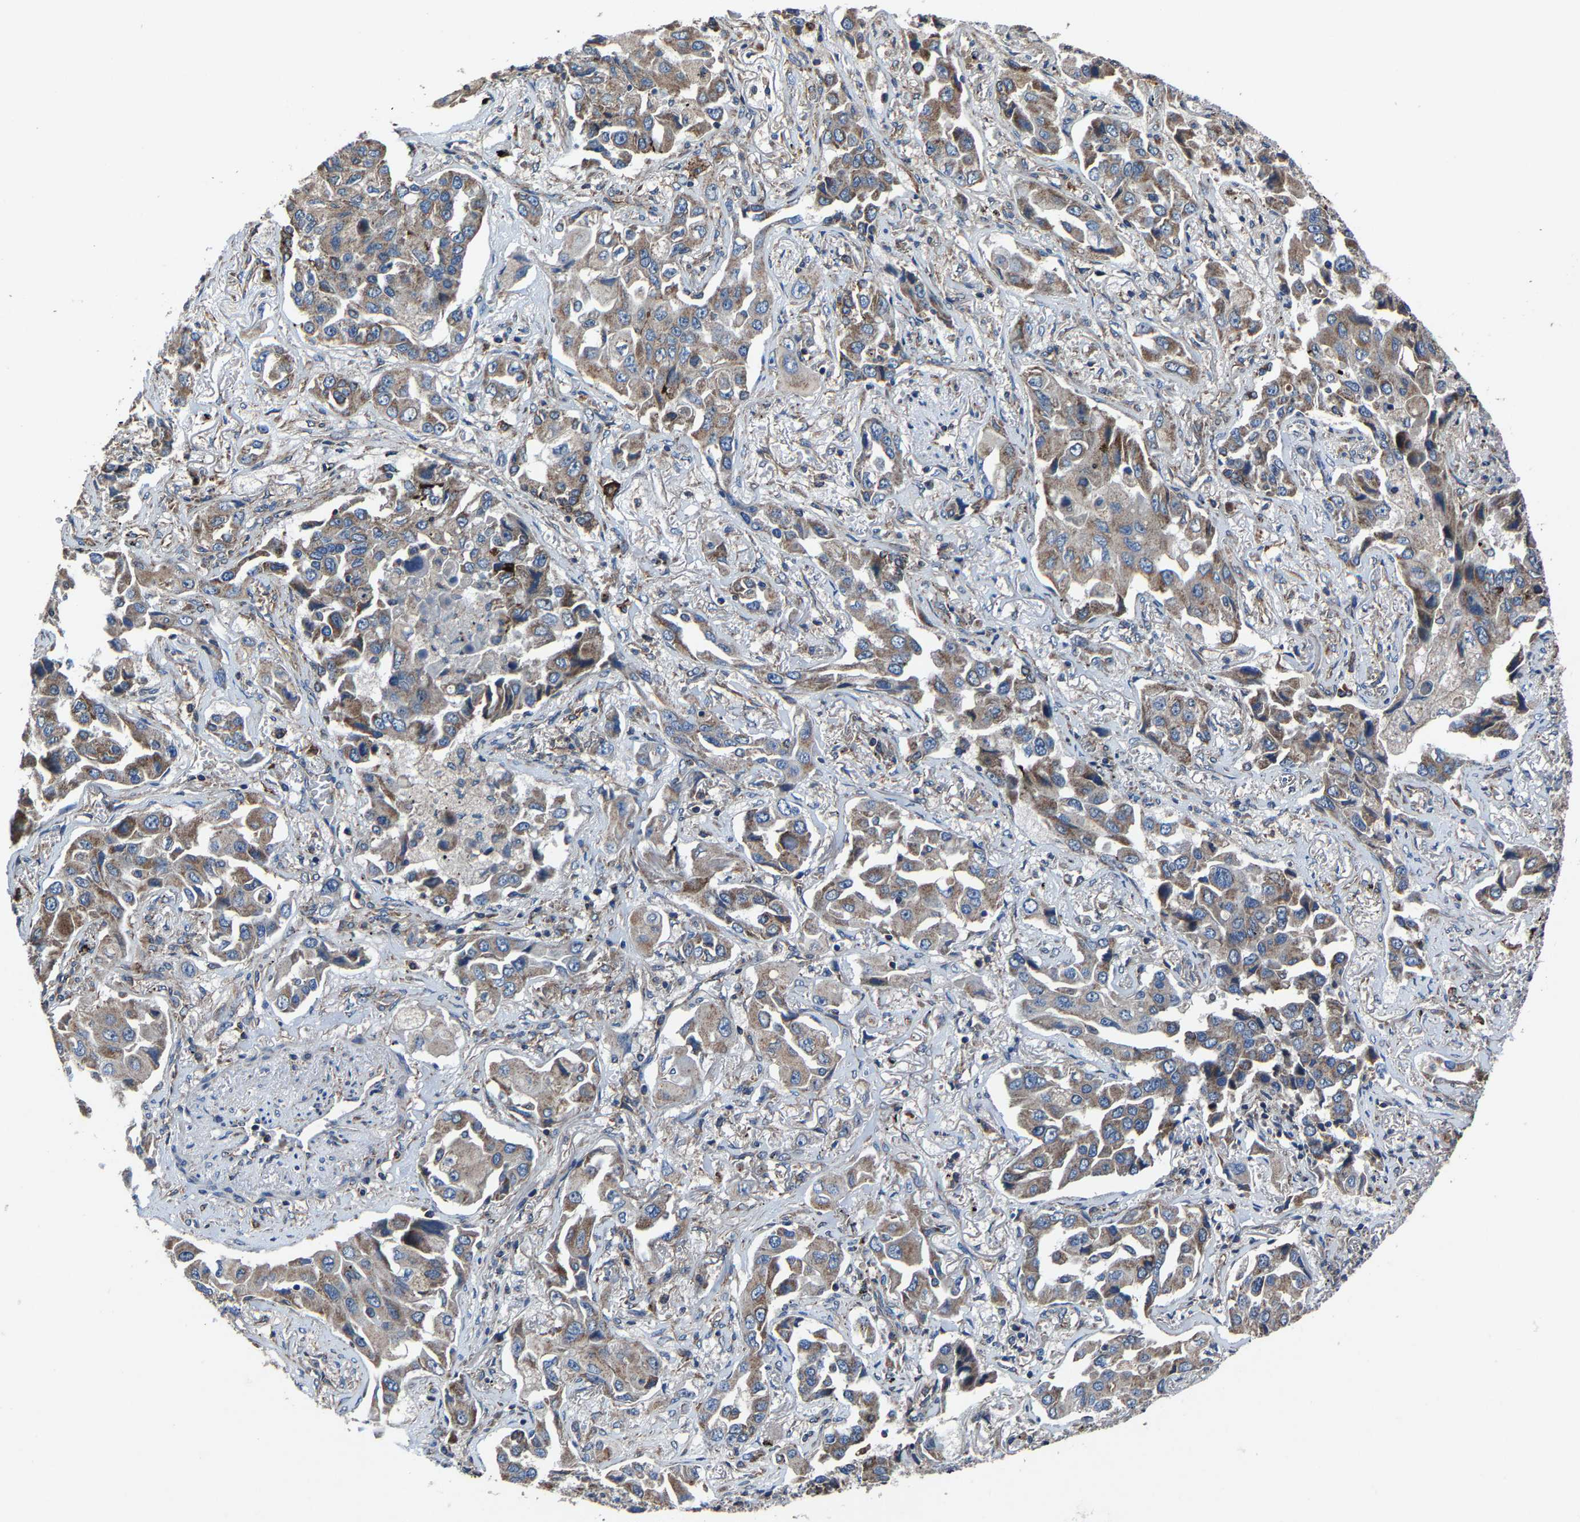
{"staining": {"intensity": "moderate", "quantity": "25%-75%", "location": "cytoplasmic/membranous"}, "tissue": "lung cancer", "cell_type": "Tumor cells", "image_type": "cancer", "snomed": [{"axis": "morphology", "description": "Adenocarcinoma, NOS"}, {"axis": "topography", "description": "Lung"}], "caption": "Lung cancer (adenocarcinoma) stained with a brown dye shows moderate cytoplasmic/membranous positive positivity in approximately 25%-75% of tumor cells.", "gene": "KIAA1958", "patient": {"sex": "female", "age": 65}}